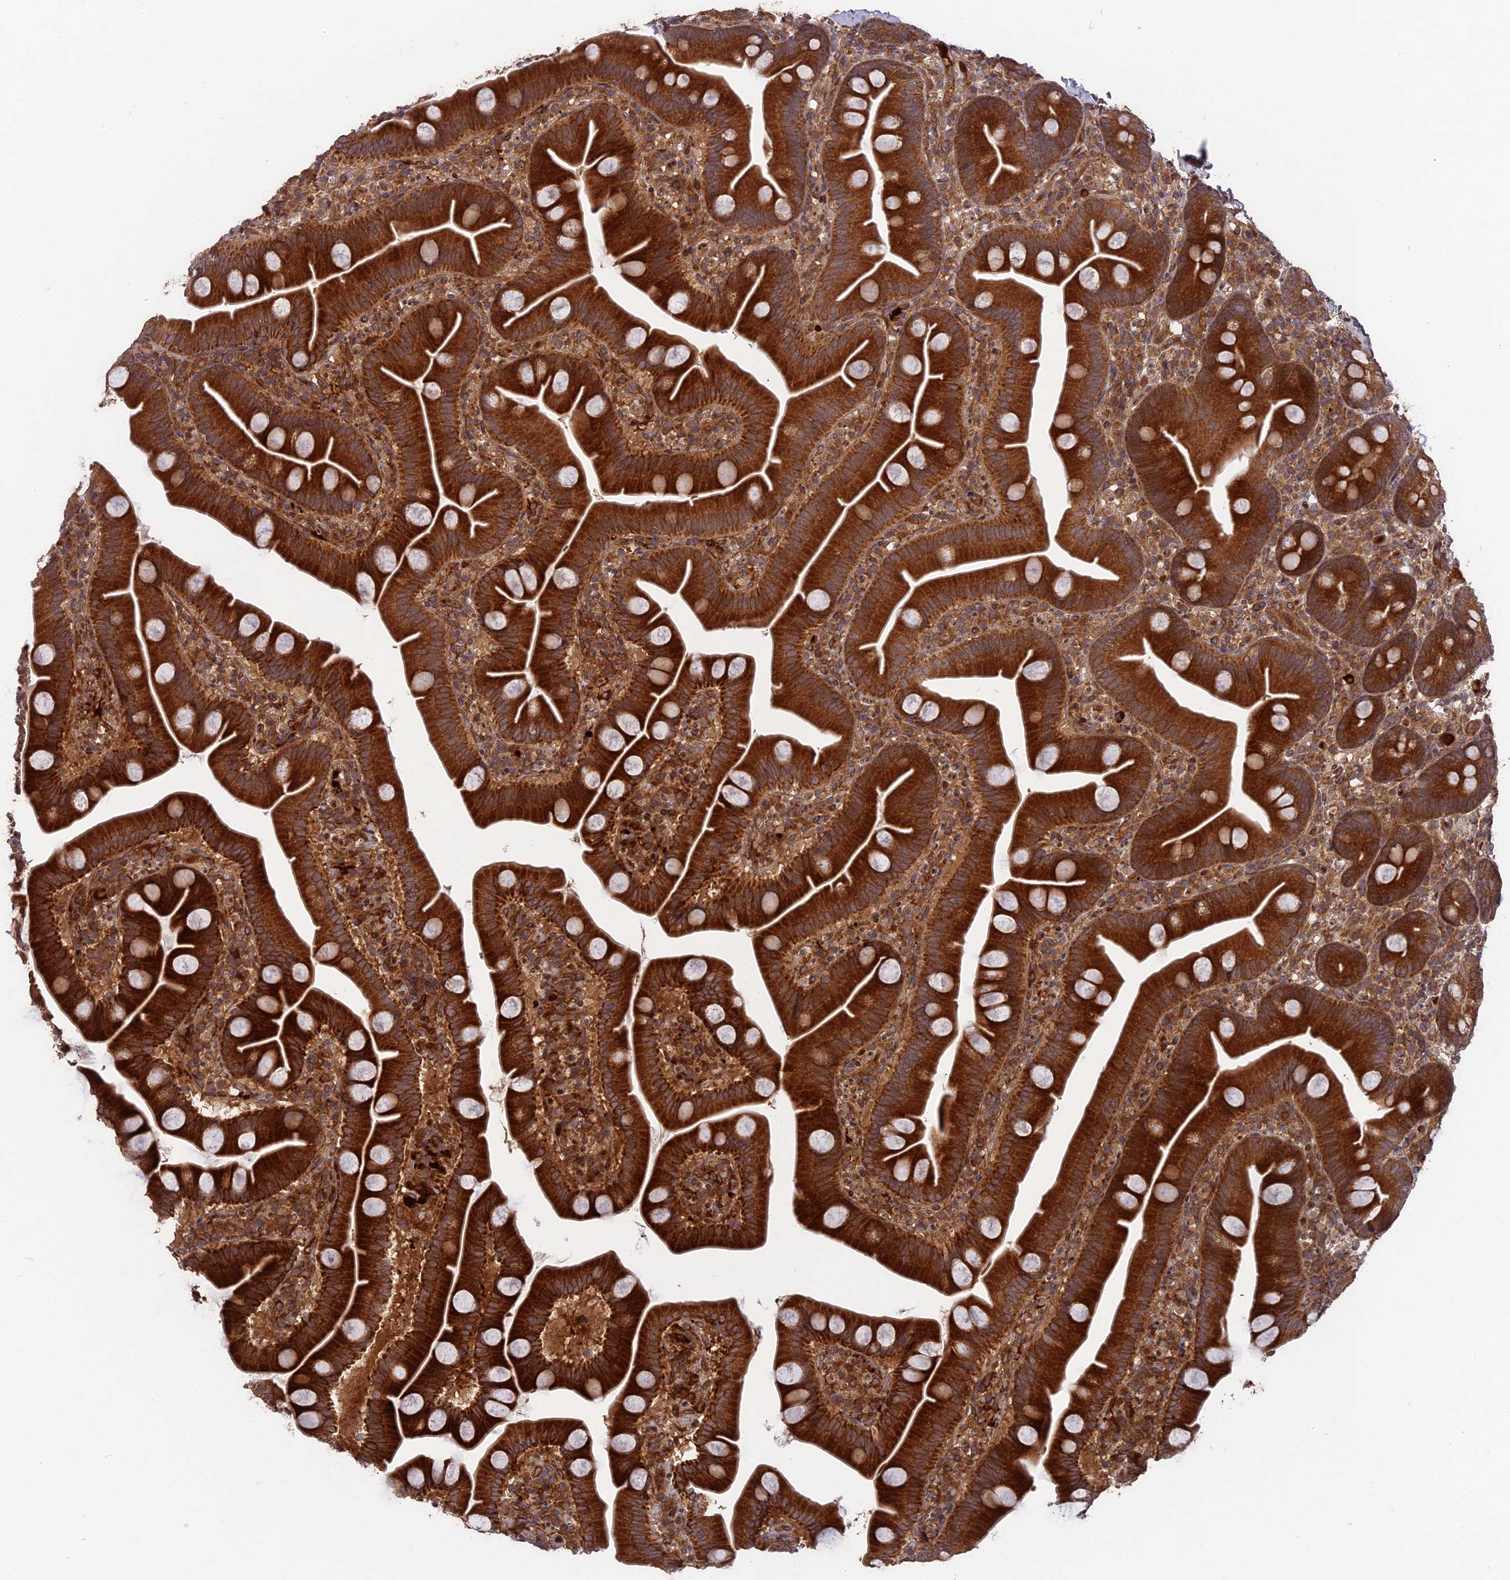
{"staining": {"intensity": "strong", "quantity": ">75%", "location": "cytoplasmic/membranous"}, "tissue": "small intestine", "cell_type": "Glandular cells", "image_type": "normal", "snomed": [{"axis": "morphology", "description": "Normal tissue, NOS"}, {"axis": "topography", "description": "Small intestine"}], "caption": "Small intestine stained with a brown dye reveals strong cytoplasmic/membranous positive expression in about >75% of glandular cells.", "gene": "TMUB2", "patient": {"sex": "female", "age": 68}}